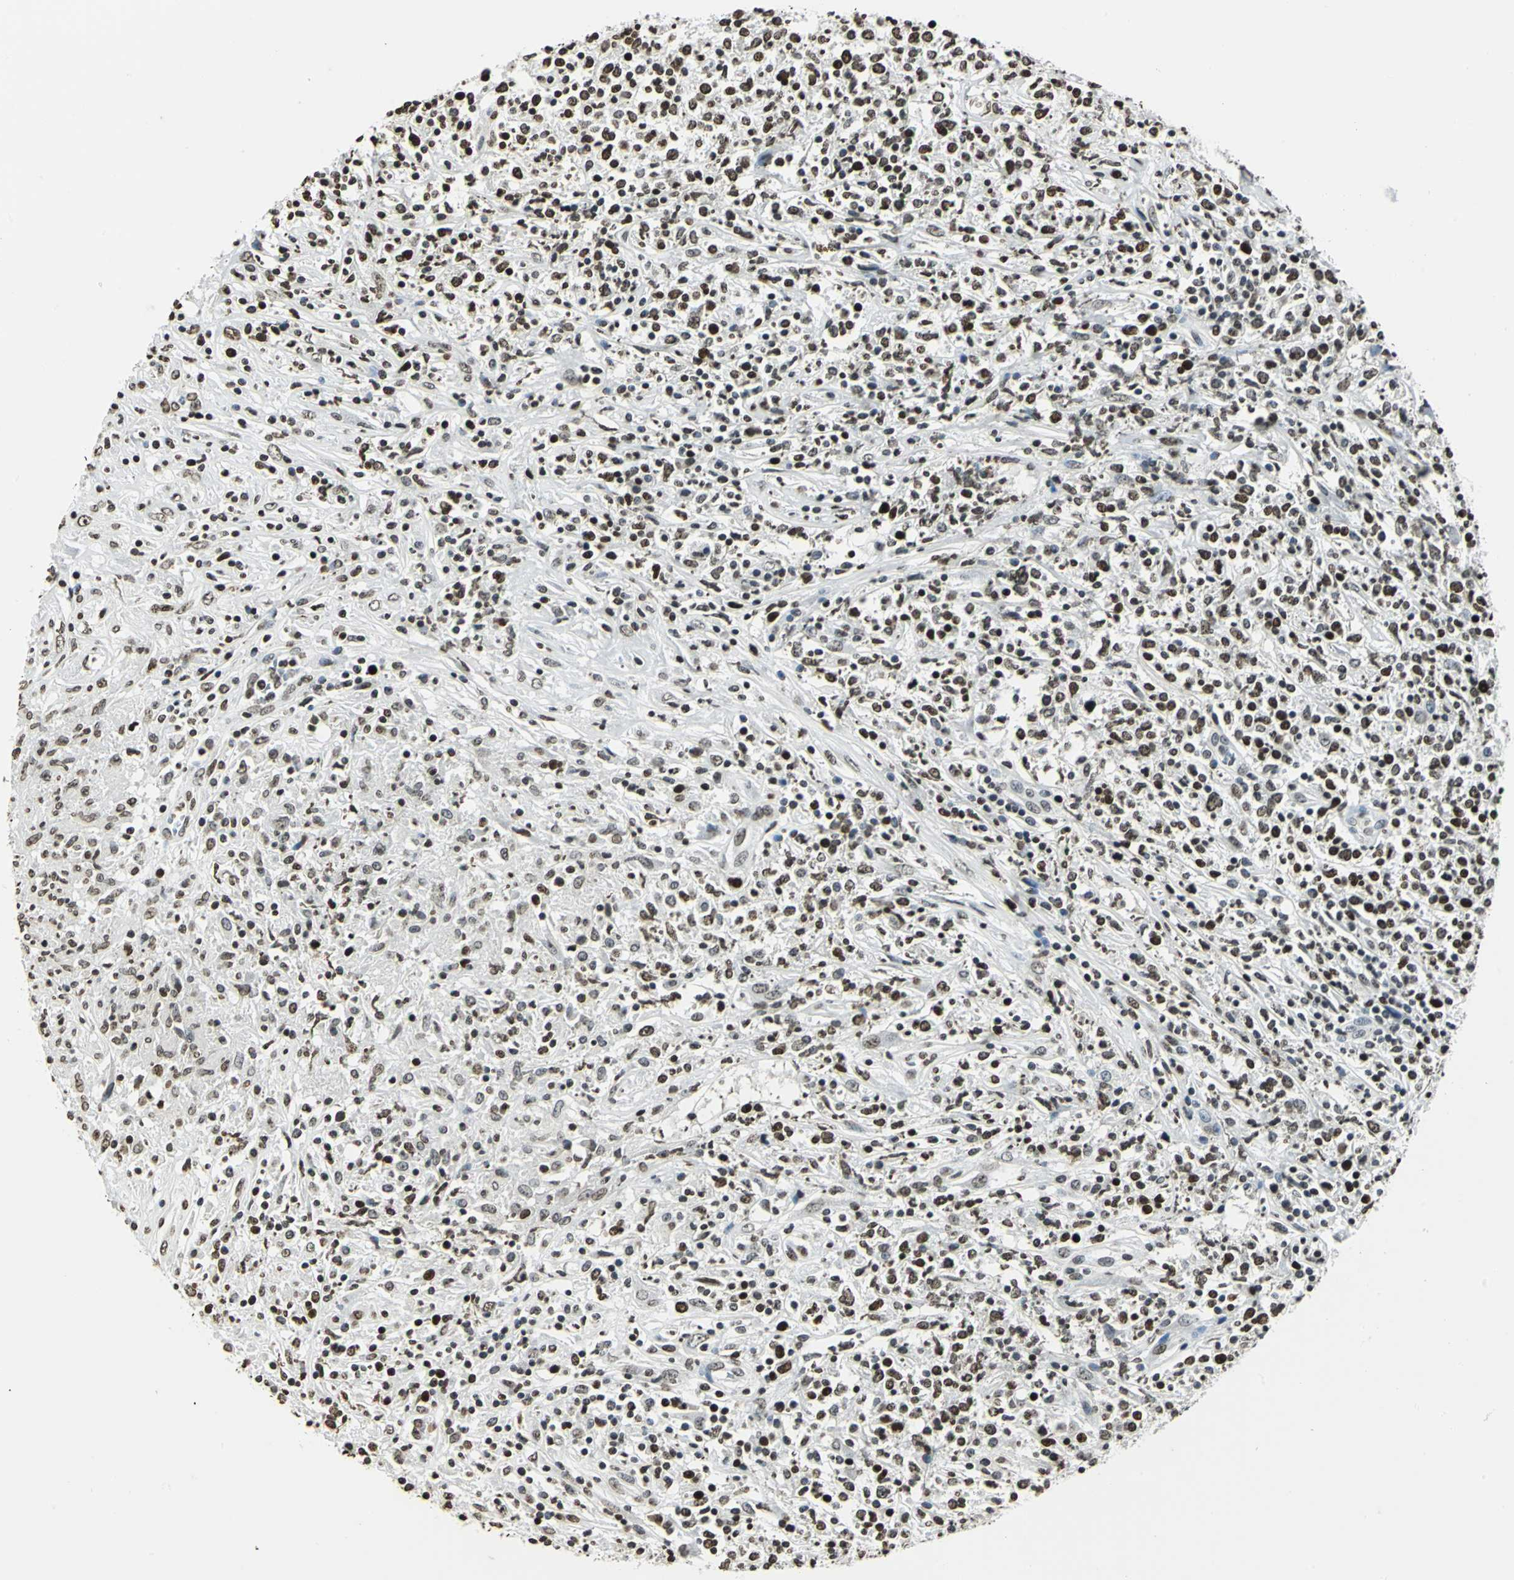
{"staining": {"intensity": "moderate", "quantity": ">75%", "location": "nuclear"}, "tissue": "lymphoma", "cell_type": "Tumor cells", "image_type": "cancer", "snomed": [{"axis": "morphology", "description": "Malignant lymphoma, non-Hodgkin's type, High grade"}, {"axis": "topography", "description": "Lymph node"}], "caption": "Approximately >75% of tumor cells in lymphoma reveal moderate nuclear protein staining as visualized by brown immunohistochemical staining.", "gene": "MCM4", "patient": {"sex": "female", "age": 84}}